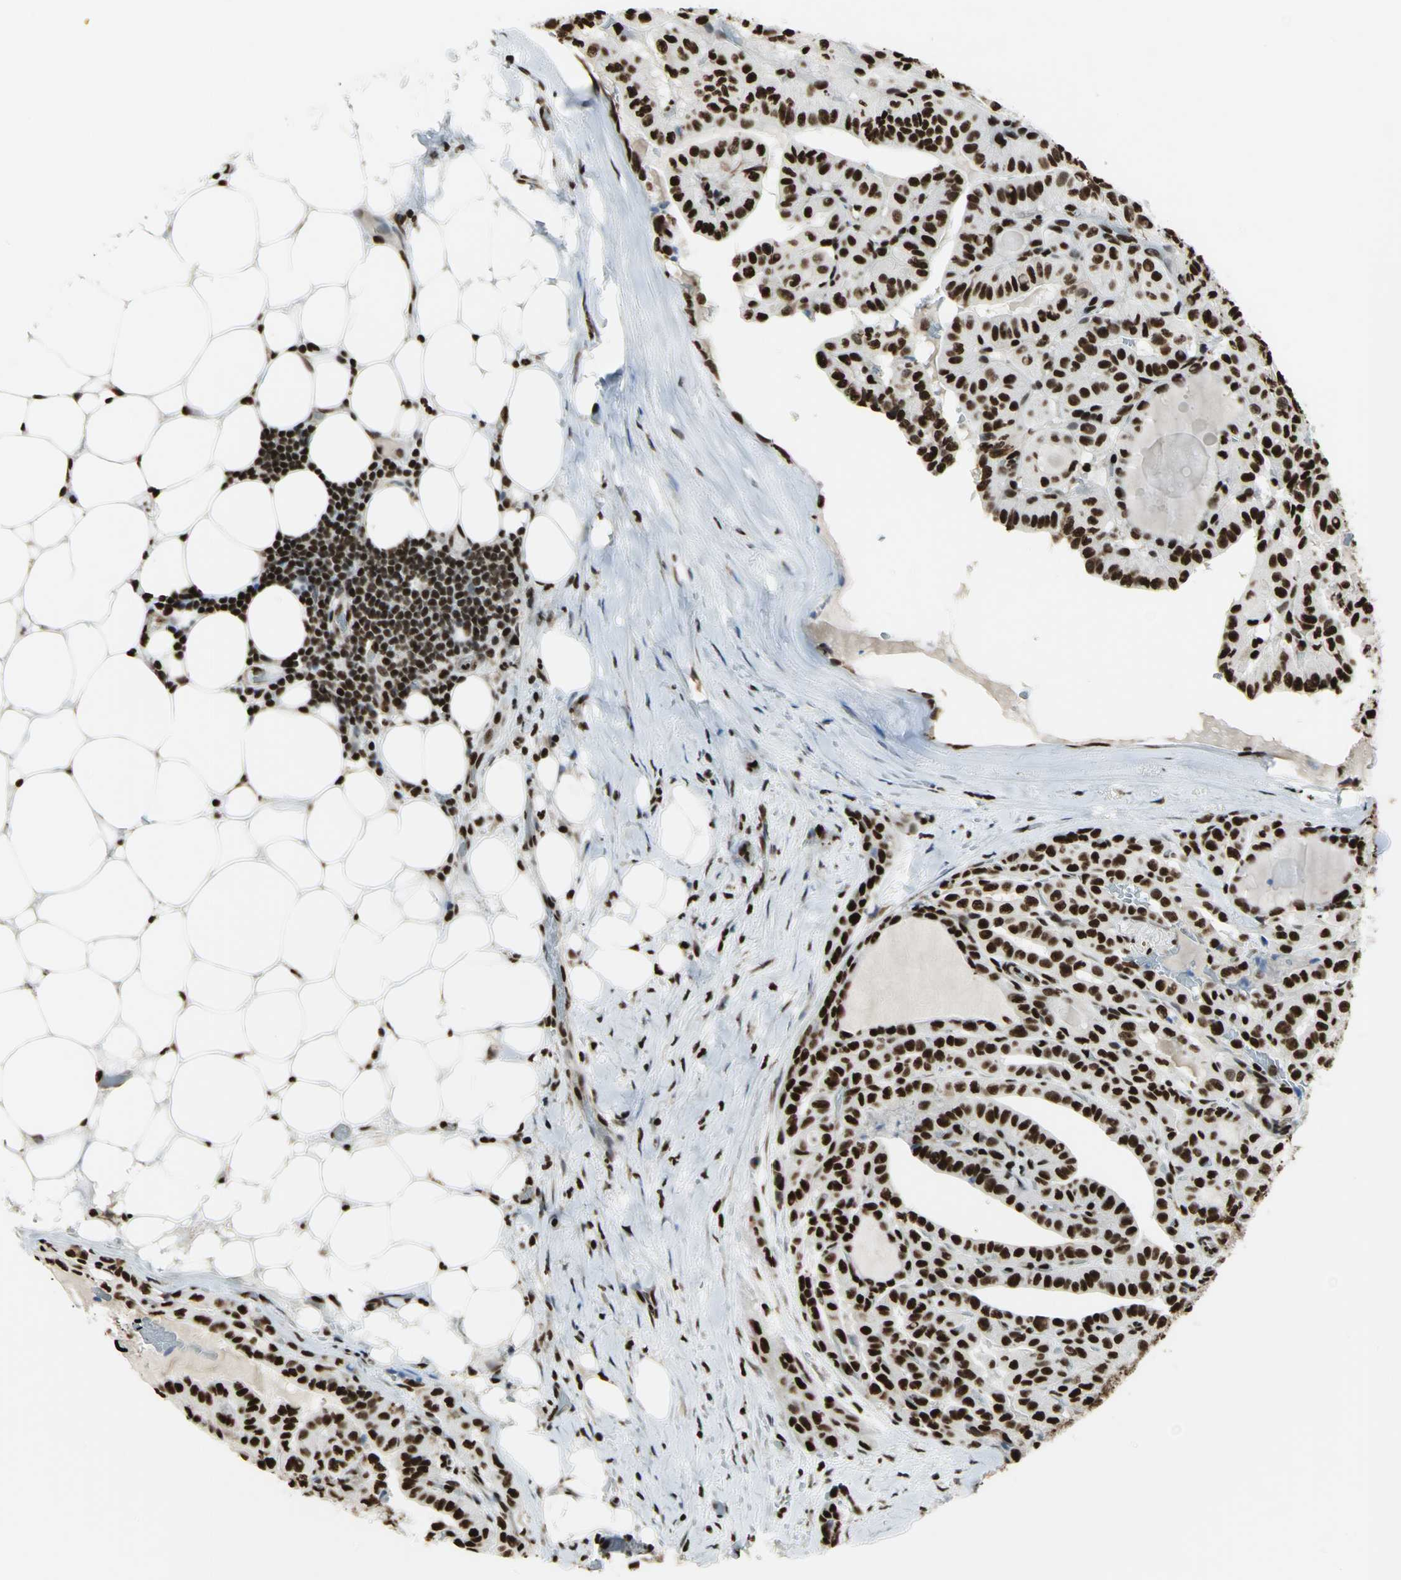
{"staining": {"intensity": "strong", "quantity": ">75%", "location": "nuclear"}, "tissue": "thyroid cancer", "cell_type": "Tumor cells", "image_type": "cancer", "snomed": [{"axis": "morphology", "description": "Papillary adenocarcinoma, NOS"}, {"axis": "topography", "description": "Thyroid gland"}], "caption": "High-power microscopy captured an IHC histopathology image of papillary adenocarcinoma (thyroid), revealing strong nuclear expression in about >75% of tumor cells. (DAB = brown stain, brightfield microscopy at high magnification).", "gene": "HMGB1", "patient": {"sex": "male", "age": 77}}